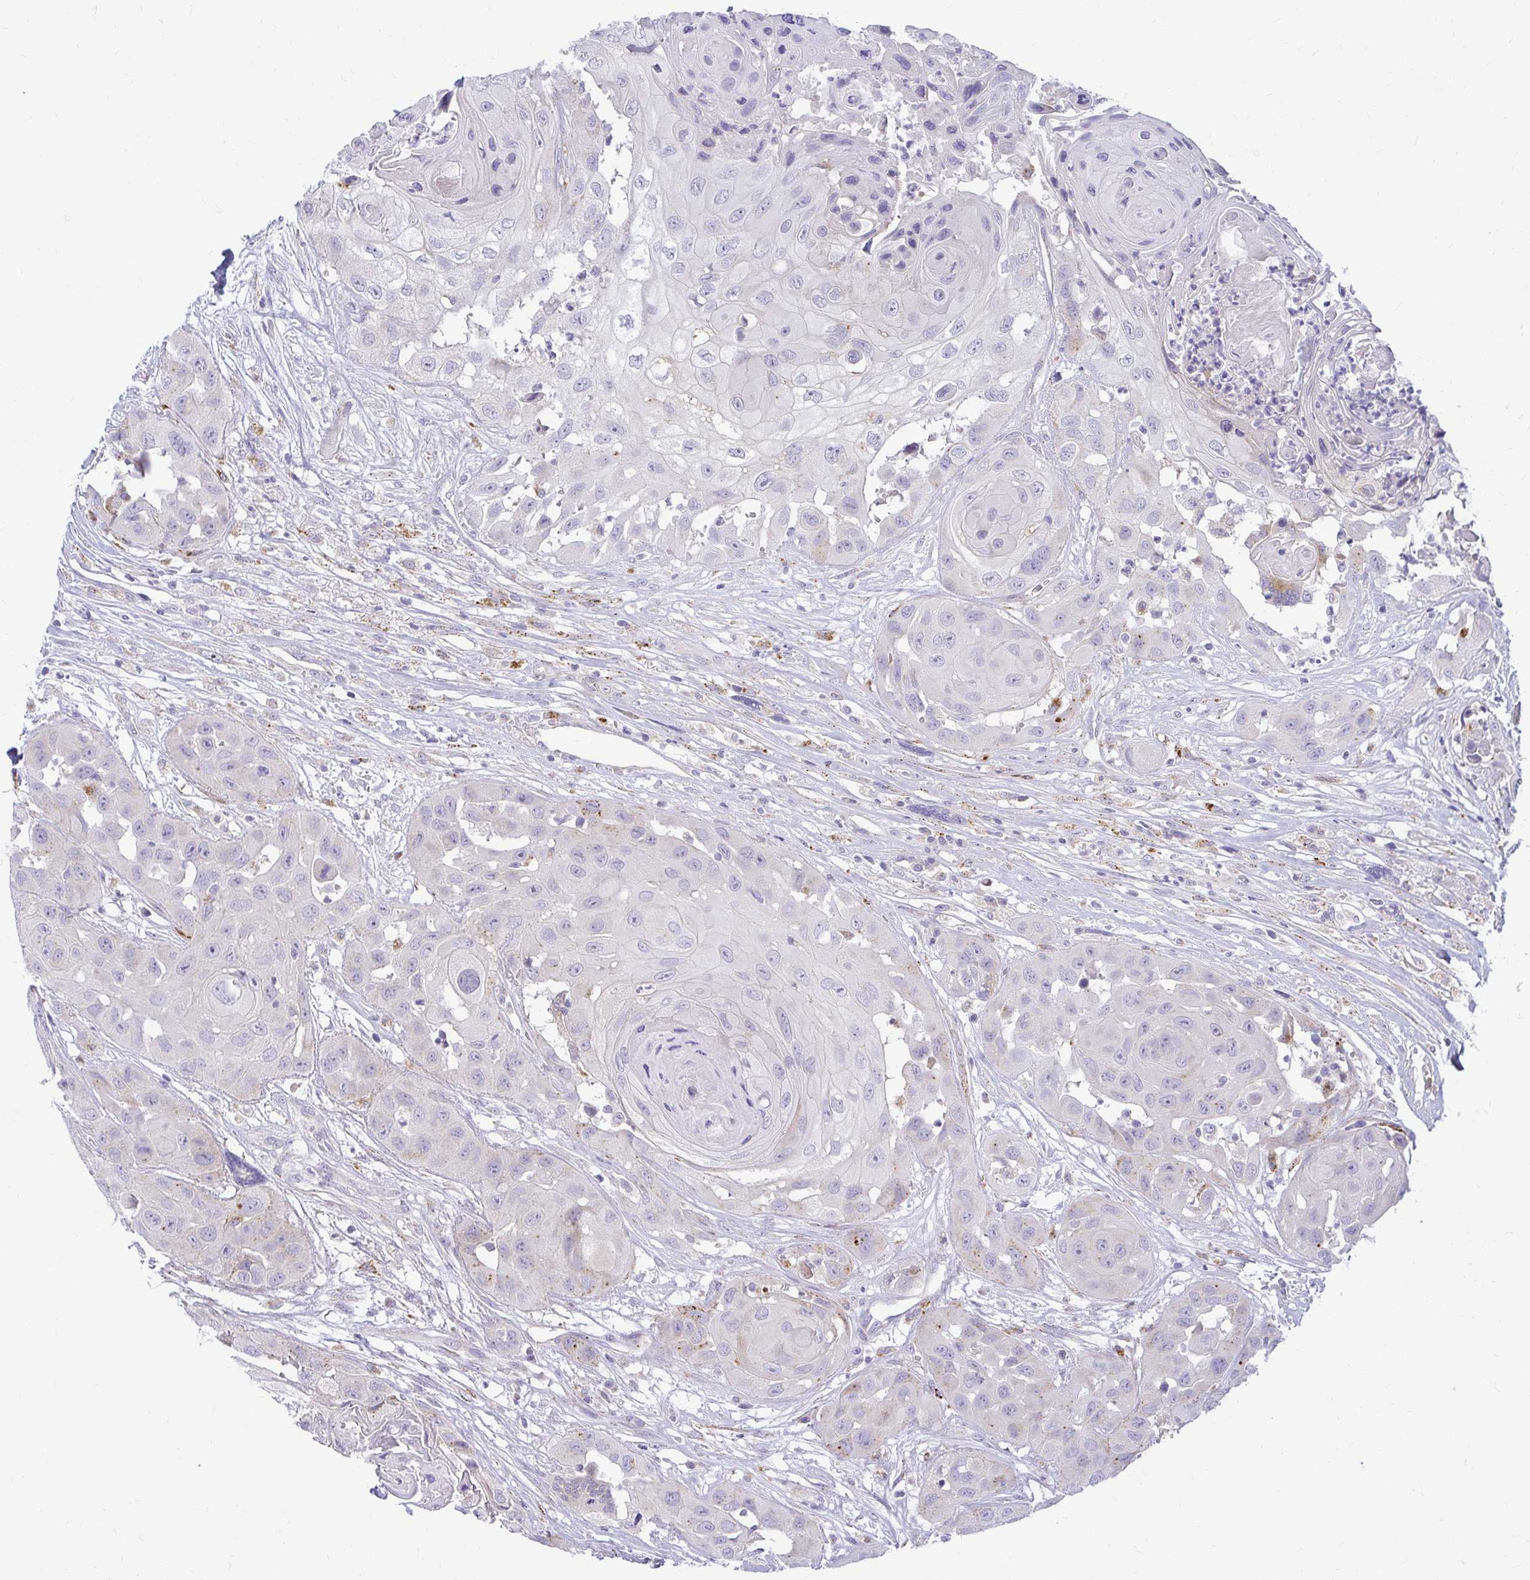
{"staining": {"intensity": "negative", "quantity": "none", "location": "none"}, "tissue": "head and neck cancer", "cell_type": "Tumor cells", "image_type": "cancer", "snomed": [{"axis": "morphology", "description": "Squamous cell carcinoma, NOS"}, {"axis": "topography", "description": "Head-Neck"}], "caption": "Protein analysis of head and neck cancer displays no significant positivity in tumor cells.", "gene": "PKN3", "patient": {"sex": "male", "age": 83}}